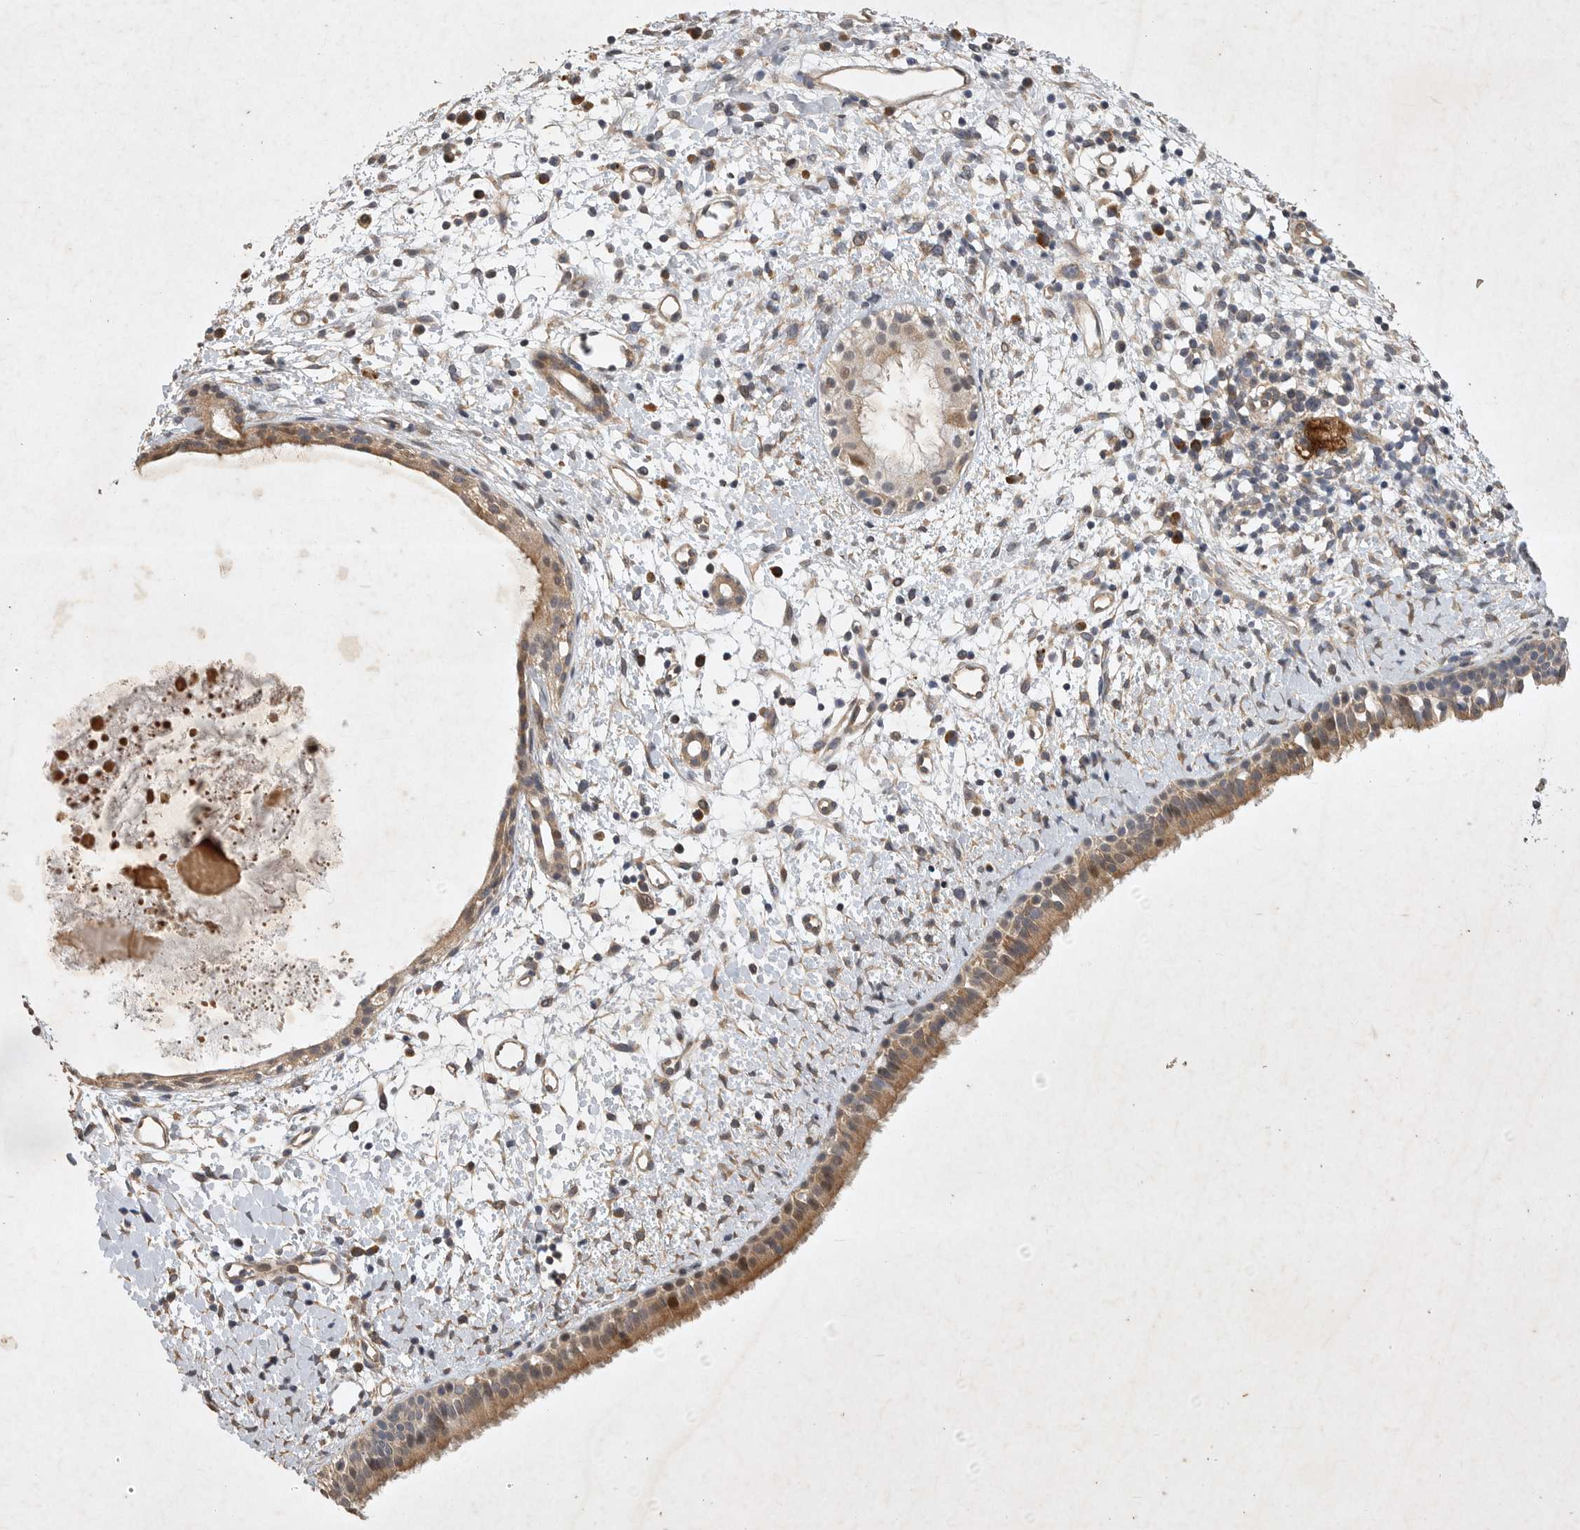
{"staining": {"intensity": "moderate", "quantity": ">75%", "location": "cytoplasmic/membranous"}, "tissue": "nasopharynx", "cell_type": "Respiratory epithelial cells", "image_type": "normal", "snomed": [{"axis": "morphology", "description": "Normal tissue, NOS"}, {"axis": "topography", "description": "Nasopharynx"}], "caption": "Protein expression analysis of normal nasopharynx exhibits moderate cytoplasmic/membranous expression in approximately >75% of respiratory epithelial cells.", "gene": "EDEM3", "patient": {"sex": "male", "age": 22}}